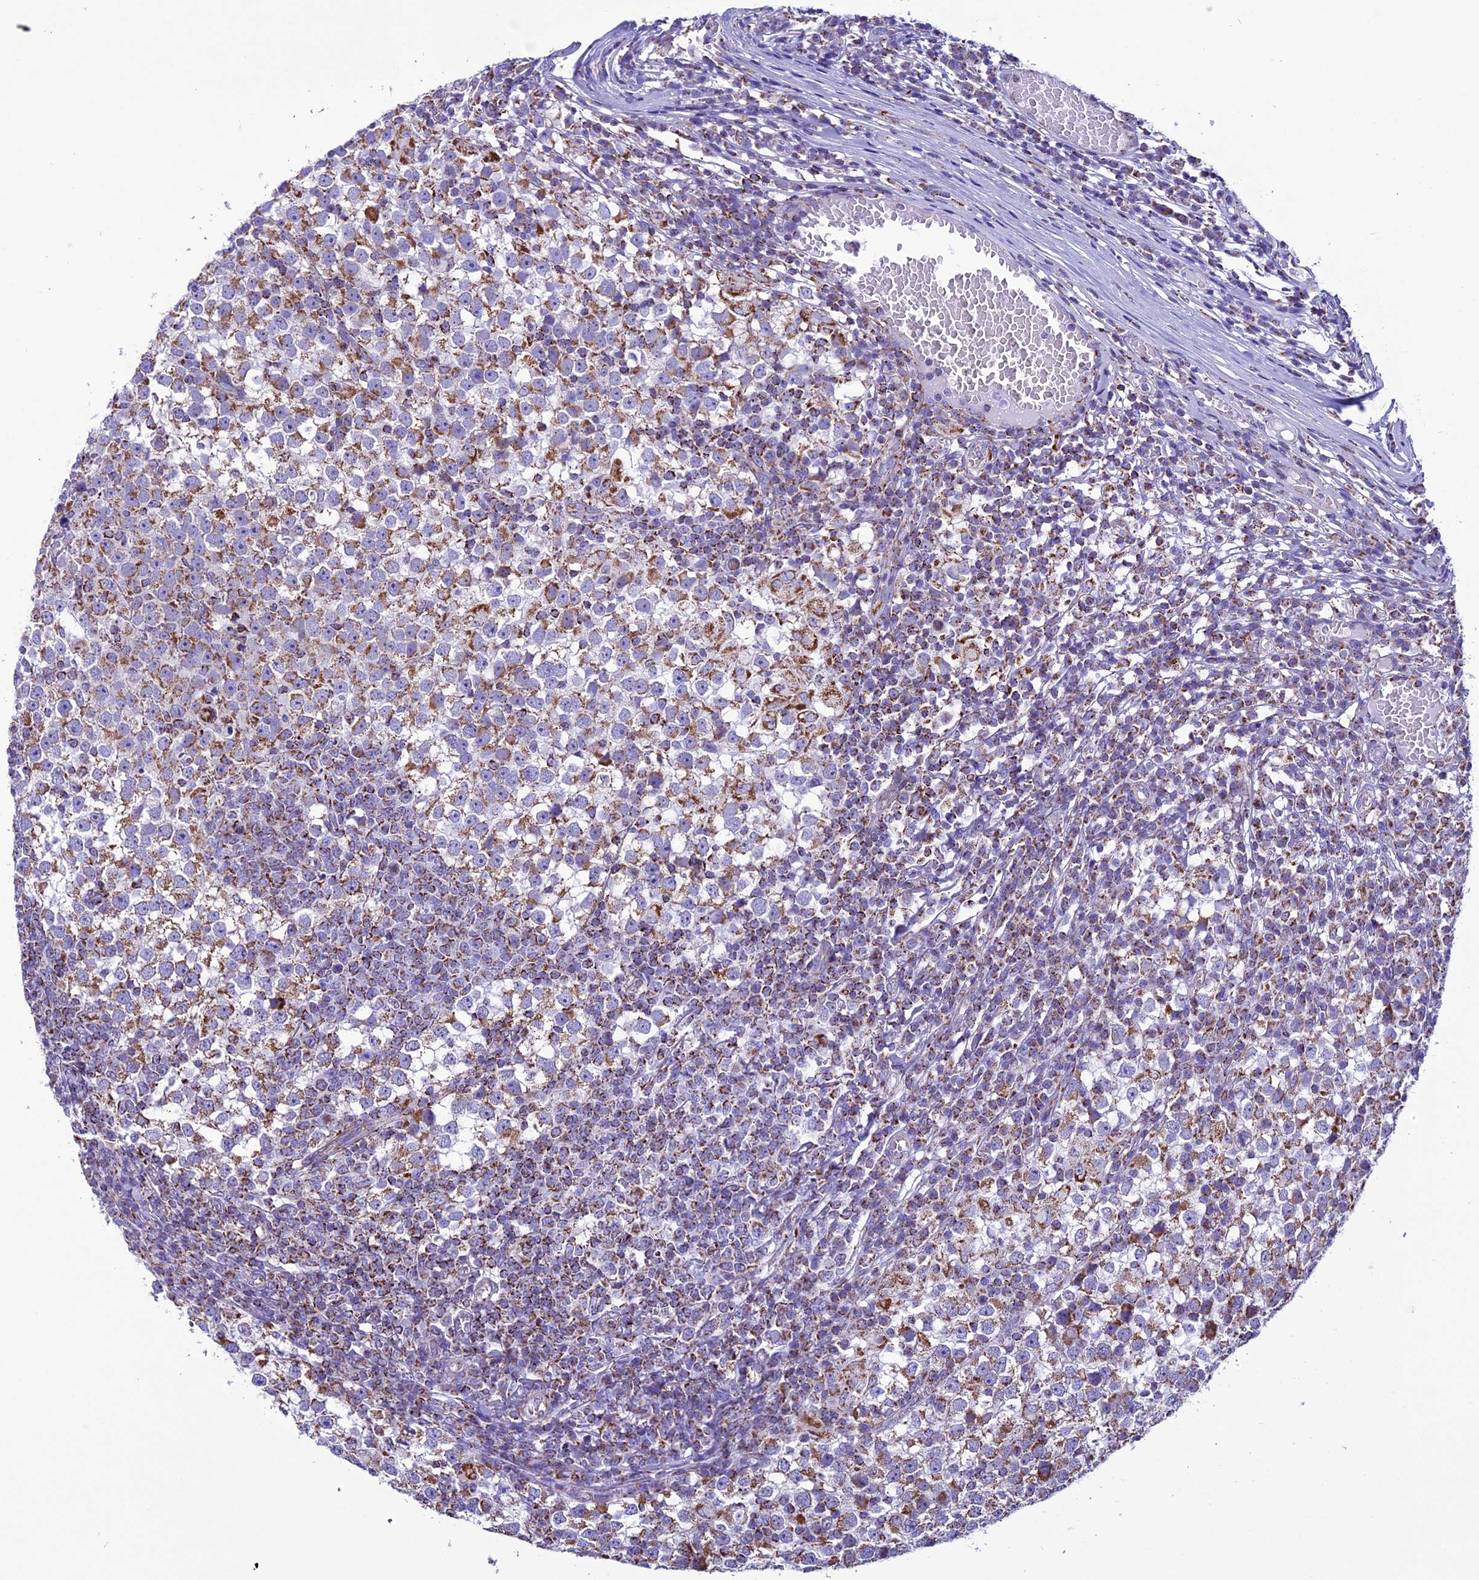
{"staining": {"intensity": "moderate", "quantity": "25%-75%", "location": "cytoplasmic/membranous"}, "tissue": "testis cancer", "cell_type": "Tumor cells", "image_type": "cancer", "snomed": [{"axis": "morphology", "description": "Seminoma, NOS"}, {"axis": "topography", "description": "Testis"}], "caption": "Testis cancer stained with DAB (3,3'-diaminobenzidine) immunohistochemistry shows medium levels of moderate cytoplasmic/membranous staining in approximately 25%-75% of tumor cells.", "gene": "ICA1L", "patient": {"sex": "male", "age": 65}}